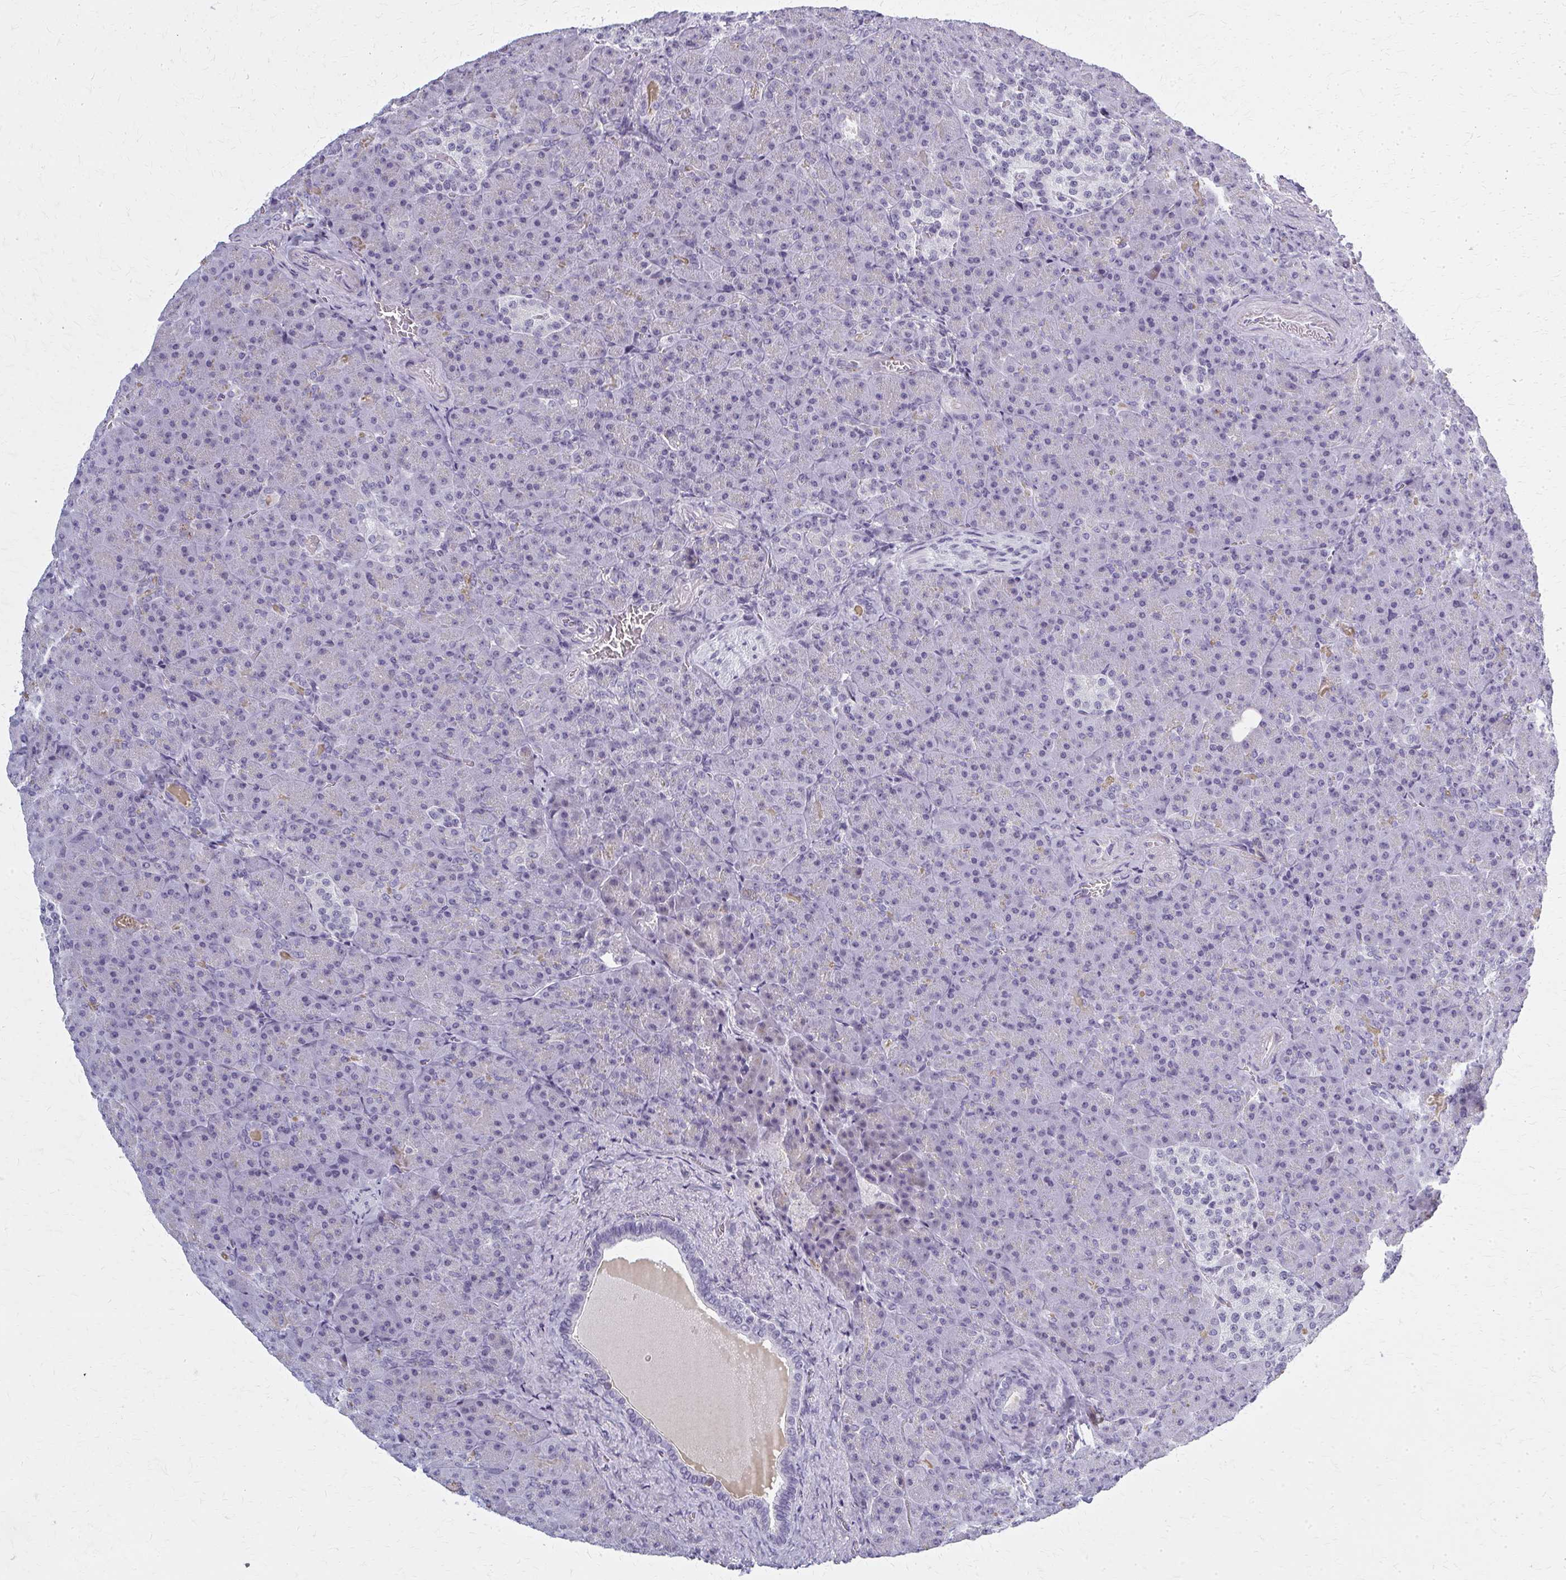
{"staining": {"intensity": "negative", "quantity": "none", "location": "none"}, "tissue": "pancreas", "cell_type": "Exocrine glandular cells", "image_type": "normal", "snomed": [{"axis": "morphology", "description": "Normal tissue, NOS"}, {"axis": "topography", "description": "Pancreas"}], "caption": "Immunohistochemical staining of benign pancreas demonstrates no significant expression in exocrine glandular cells.", "gene": "CASQ2", "patient": {"sex": "female", "age": 74}}